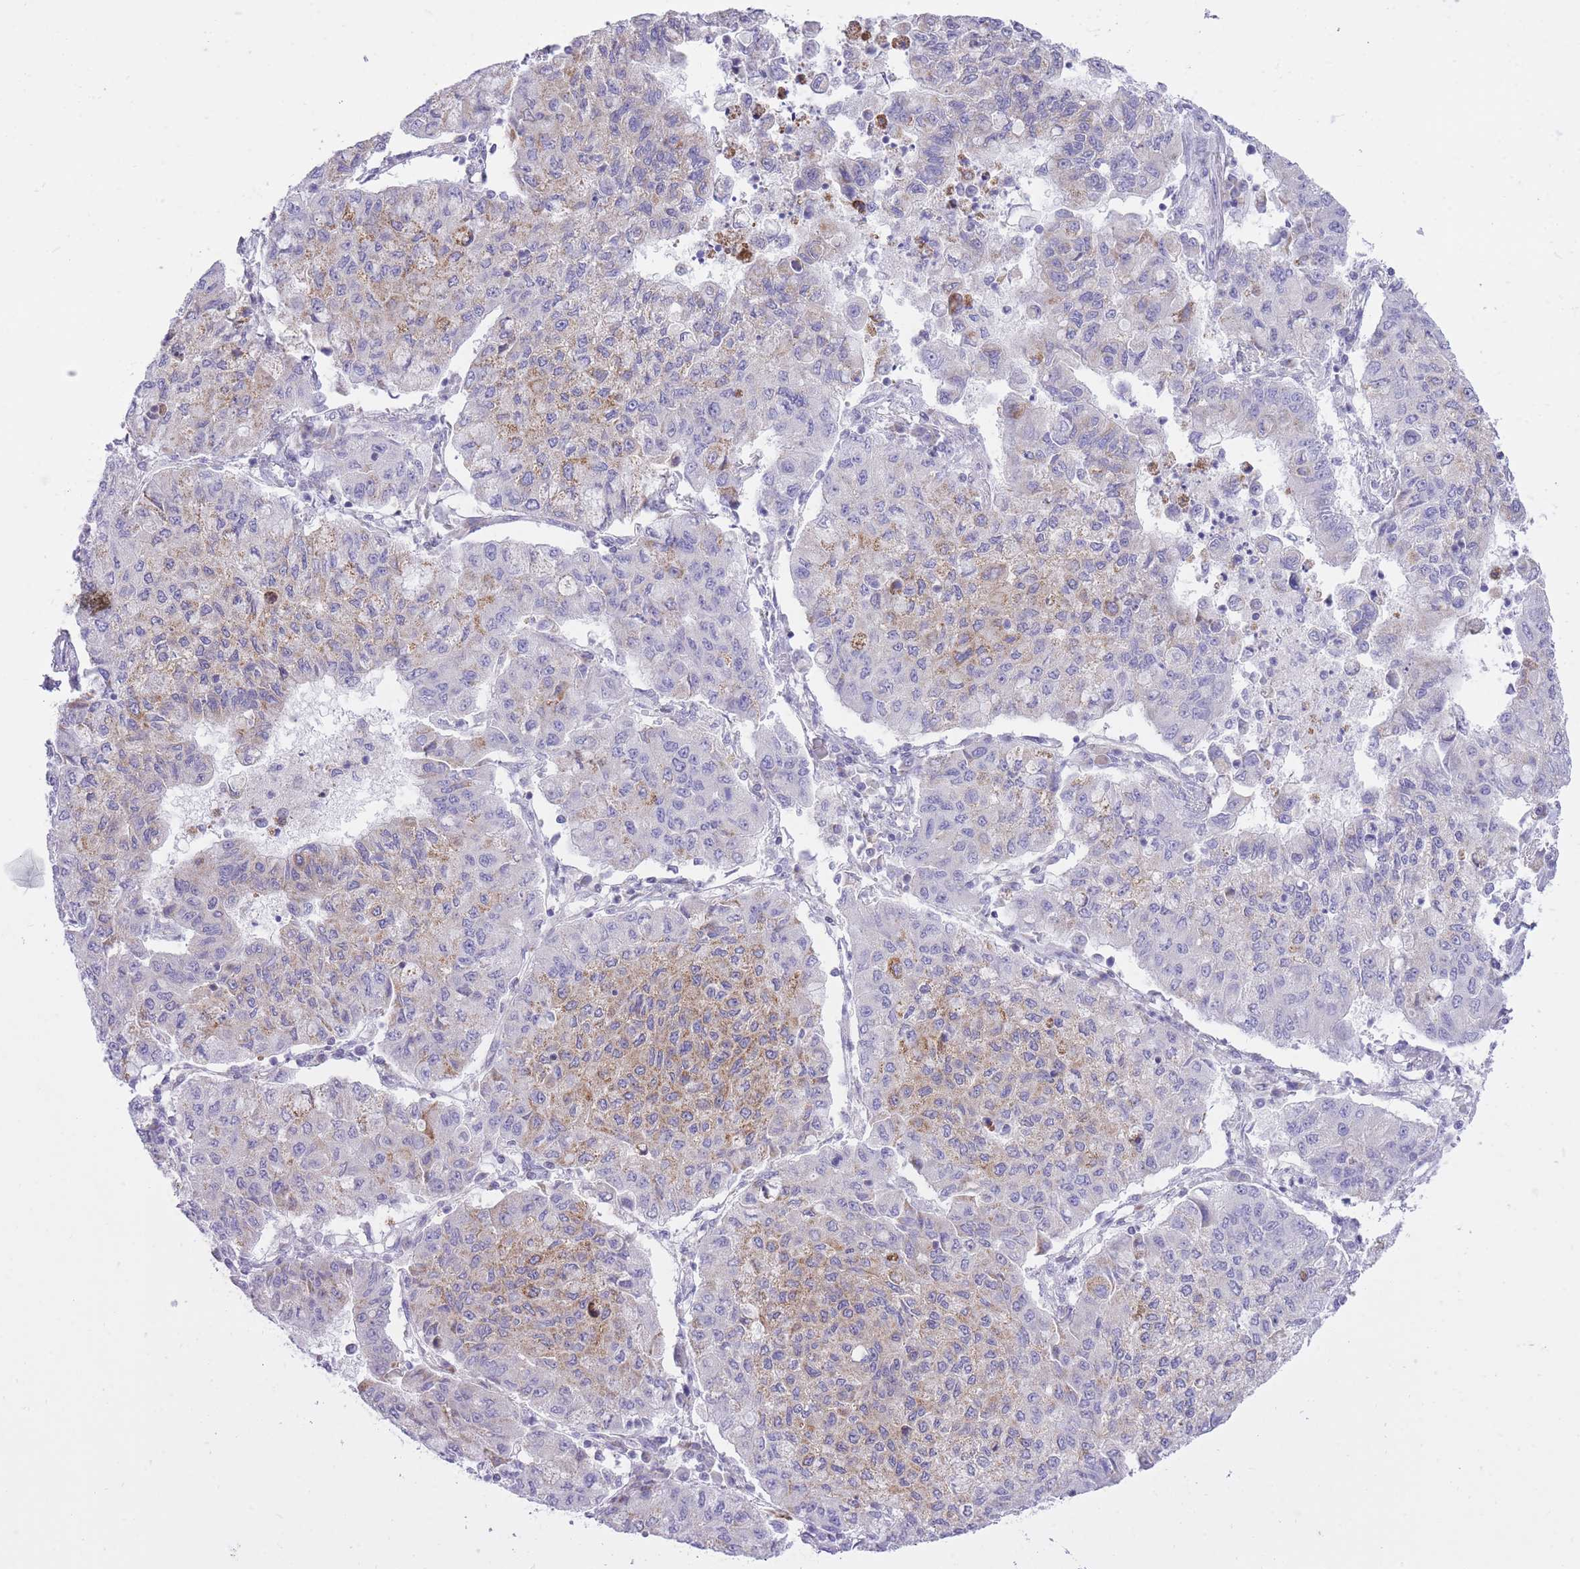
{"staining": {"intensity": "moderate", "quantity": "25%-75%", "location": "cytoplasmic/membranous"}, "tissue": "lung cancer", "cell_type": "Tumor cells", "image_type": "cancer", "snomed": [{"axis": "morphology", "description": "Squamous cell carcinoma, NOS"}, {"axis": "topography", "description": "Lung"}], "caption": "Immunohistochemistry (IHC) micrograph of squamous cell carcinoma (lung) stained for a protein (brown), which reveals medium levels of moderate cytoplasmic/membranous staining in approximately 25%-75% of tumor cells.", "gene": "DENND2D", "patient": {"sex": "male", "age": 74}}